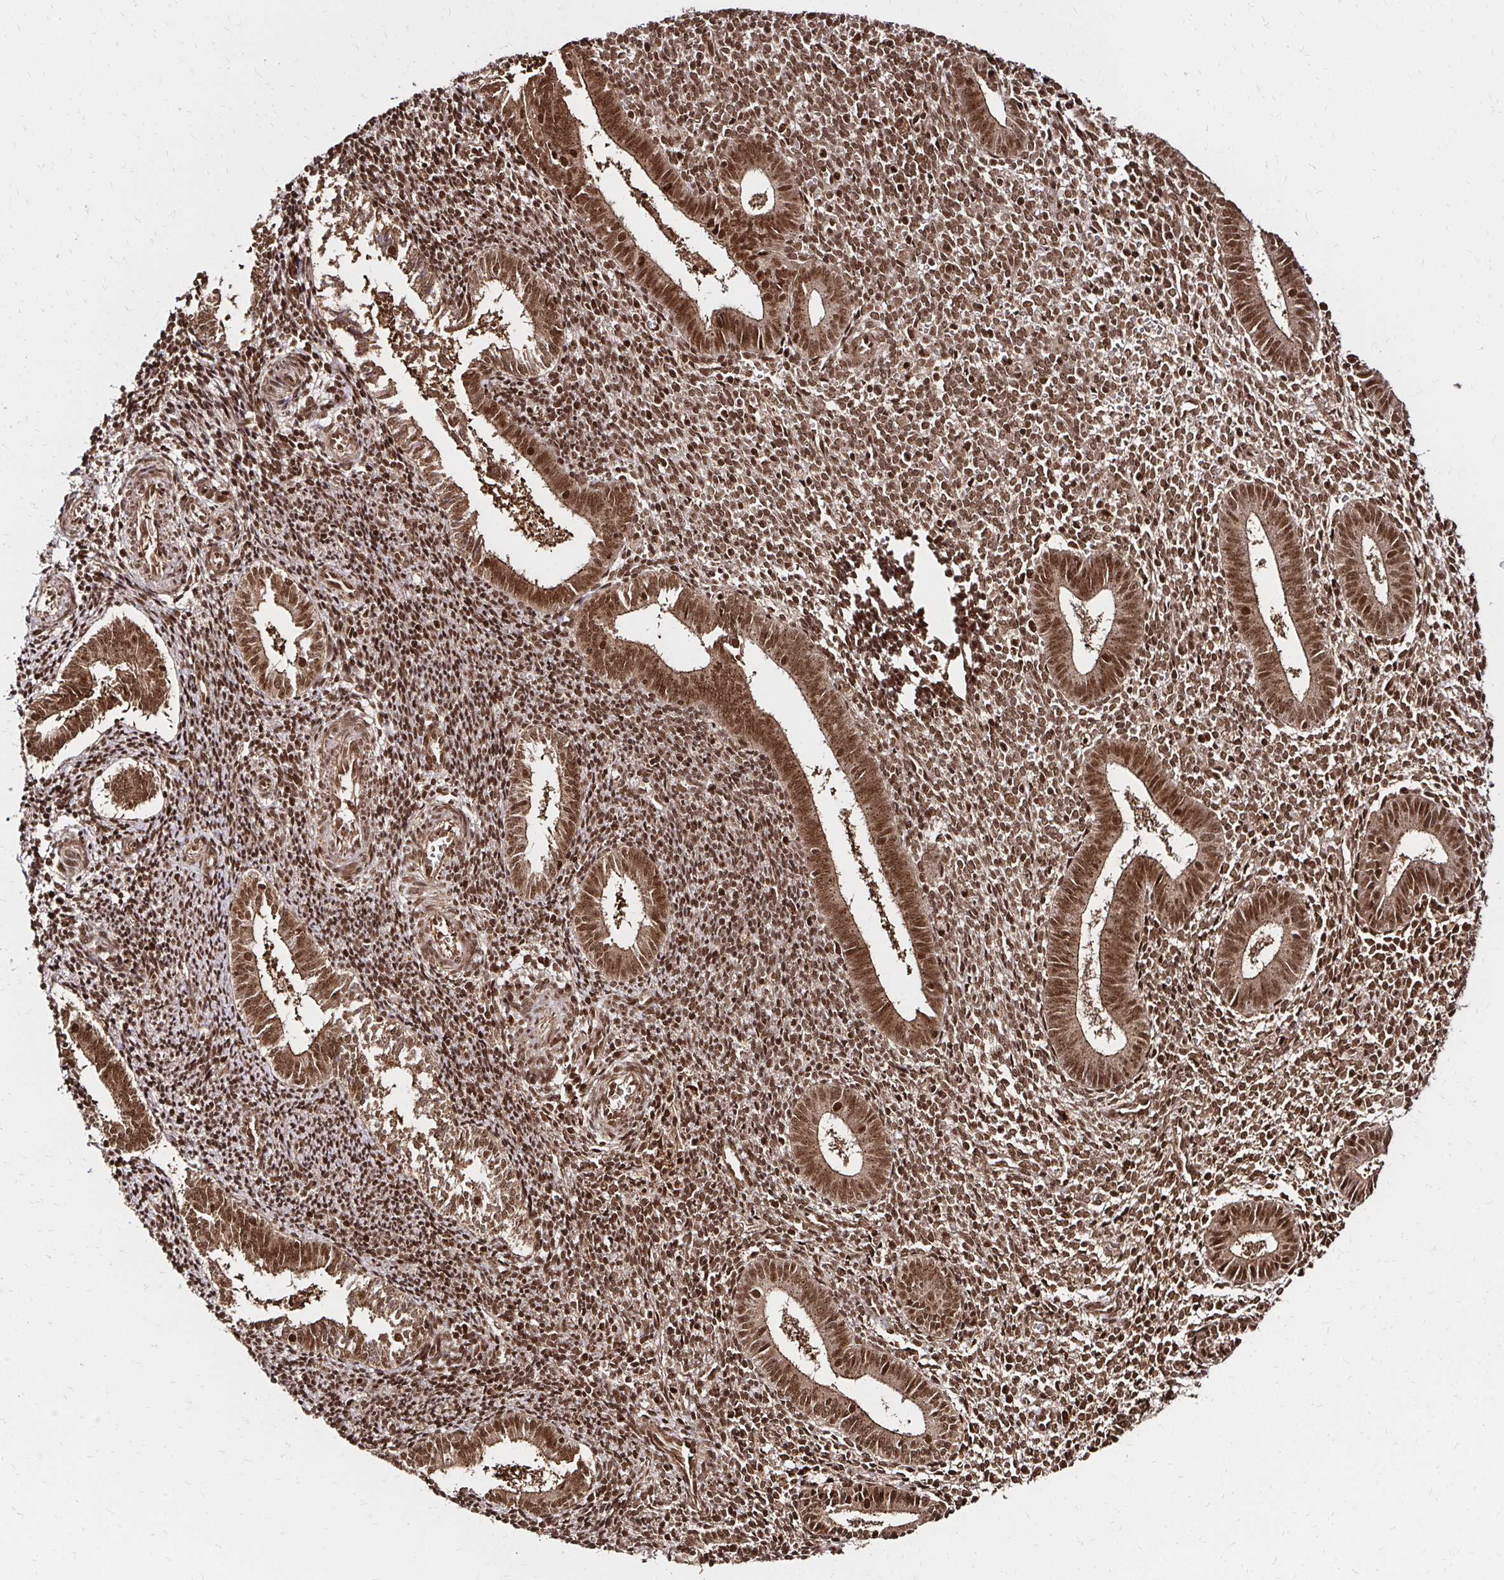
{"staining": {"intensity": "strong", "quantity": ">75%", "location": "cytoplasmic/membranous,nuclear"}, "tissue": "endometrium", "cell_type": "Cells in endometrial stroma", "image_type": "normal", "snomed": [{"axis": "morphology", "description": "Normal tissue, NOS"}, {"axis": "topography", "description": "Endometrium"}], "caption": "IHC (DAB) staining of unremarkable human endometrium shows strong cytoplasmic/membranous,nuclear protein staining in approximately >75% of cells in endometrial stroma.", "gene": "GLYR1", "patient": {"sex": "female", "age": 25}}